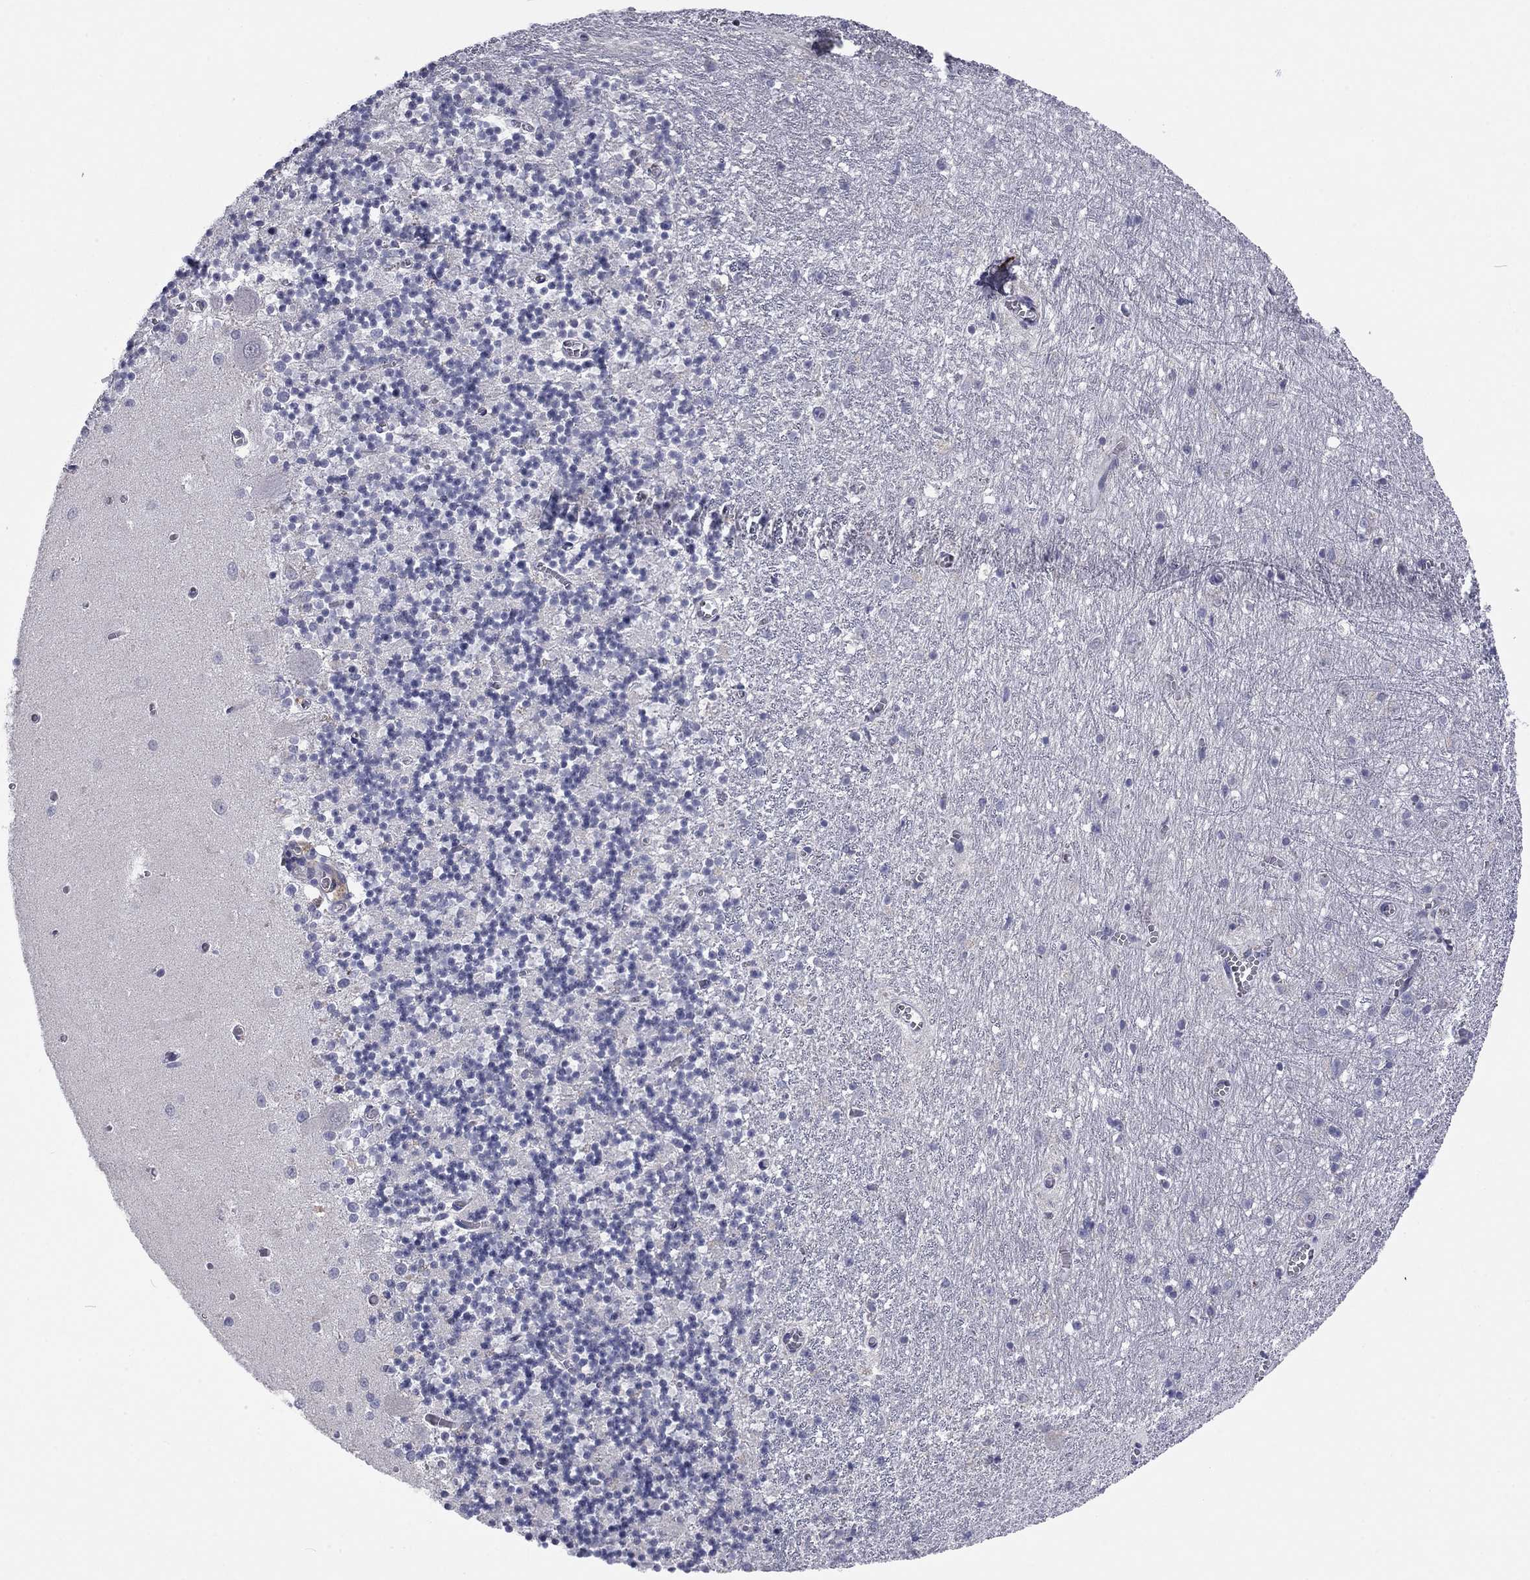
{"staining": {"intensity": "negative", "quantity": "none", "location": "none"}, "tissue": "cerebellum", "cell_type": "Cells in granular layer", "image_type": "normal", "snomed": [{"axis": "morphology", "description": "Normal tissue, NOS"}, {"axis": "topography", "description": "Cerebellum"}], "caption": "Cerebellum was stained to show a protein in brown. There is no significant staining in cells in granular layer. (DAB IHC, high magnification).", "gene": "IP6K3", "patient": {"sex": "female", "age": 64}}